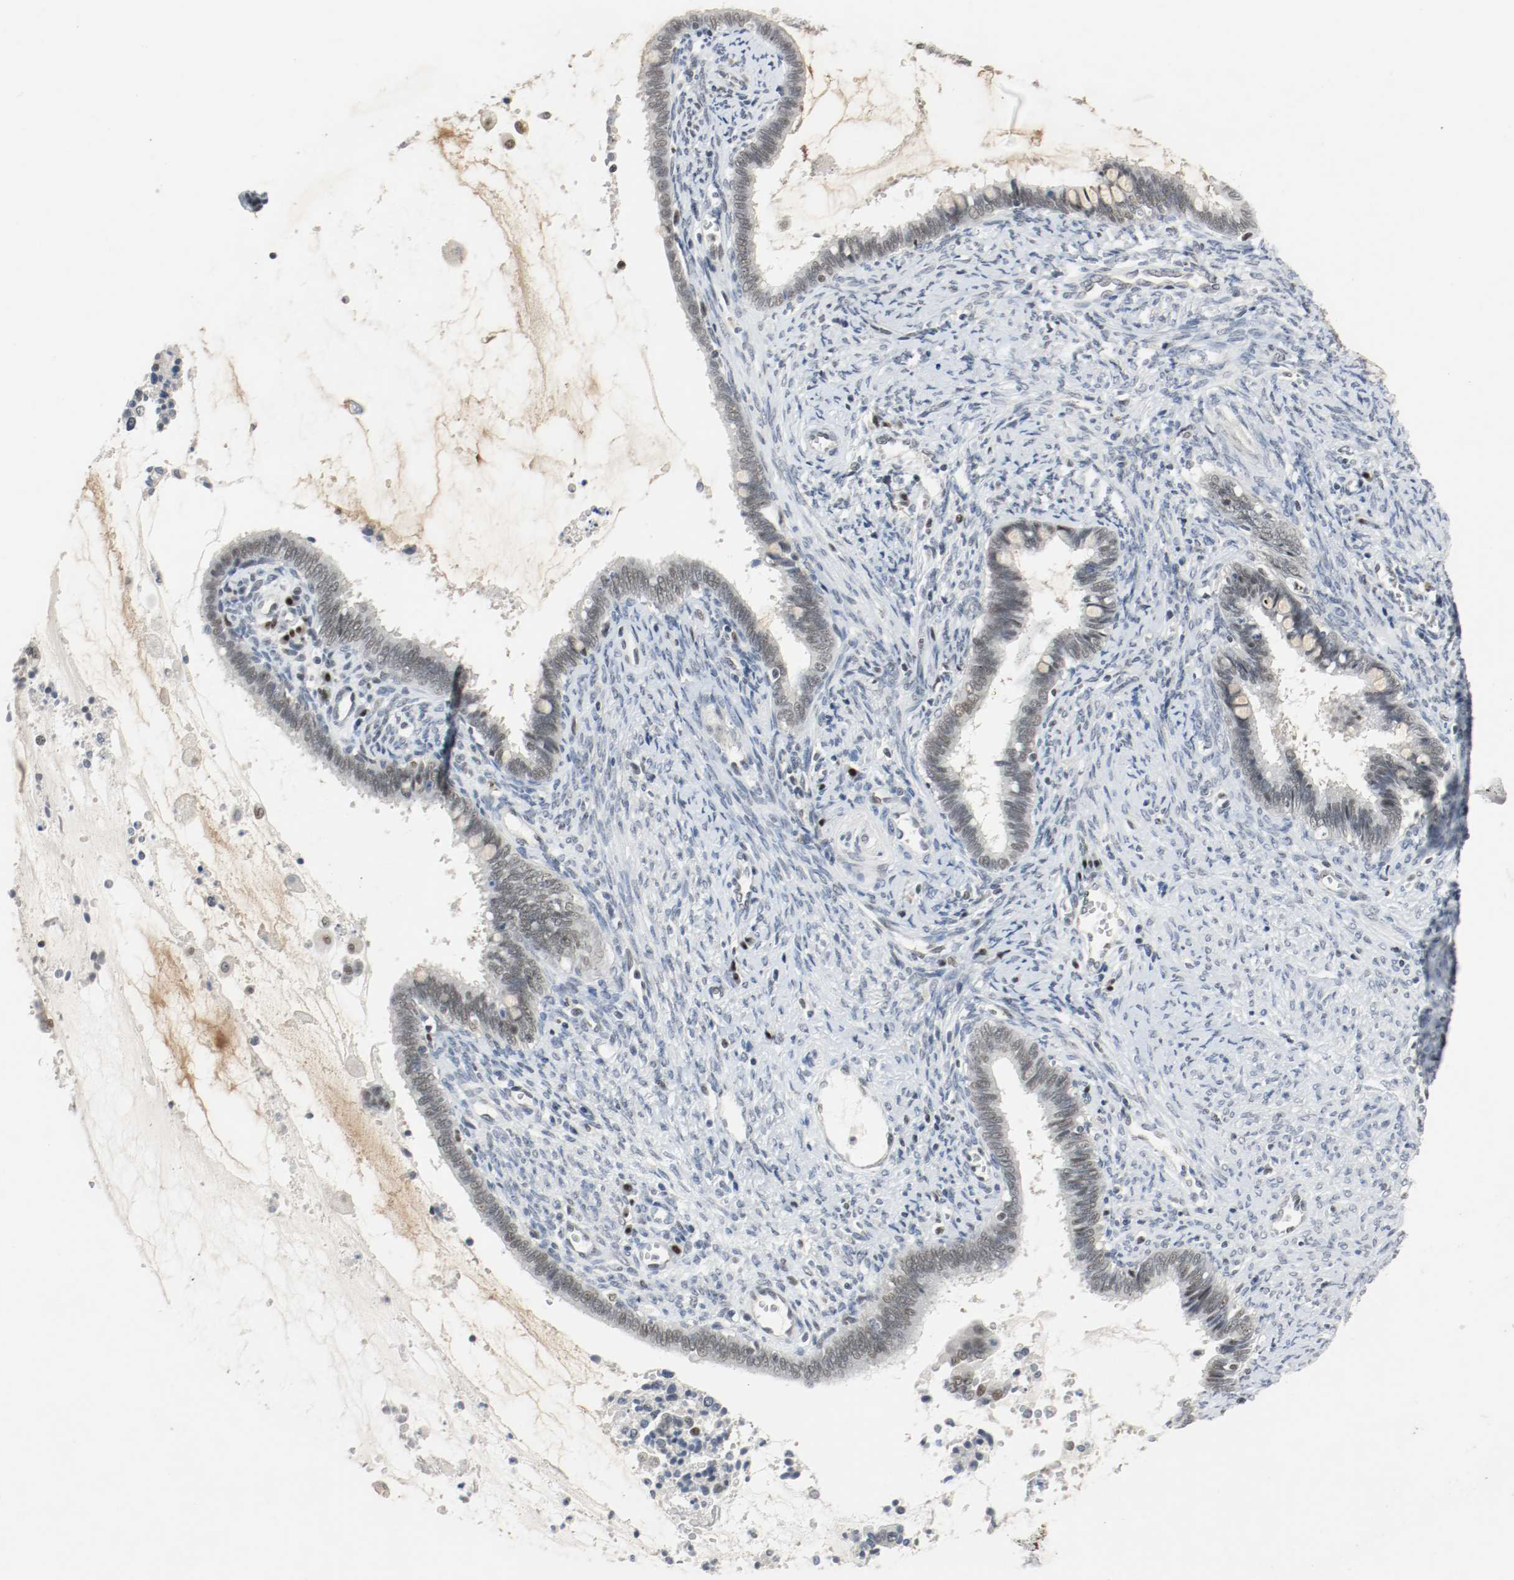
{"staining": {"intensity": "weak", "quantity": "<25%", "location": "nuclear"}, "tissue": "cervical cancer", "cell_type": "Tumor cells", "image_type": "cancer", "snomed": [{"axis": "morphology", "description": "Adenocarcinoma, NOS"}, {"axis": "topography", "description": "Cervix"}], "caption": "A micrograph of cervical cancer stained for a protein exhibits no brown staining in tumor cells.", "gene": "ASH1L", "patient": {"sex": "female", "age": 44}}